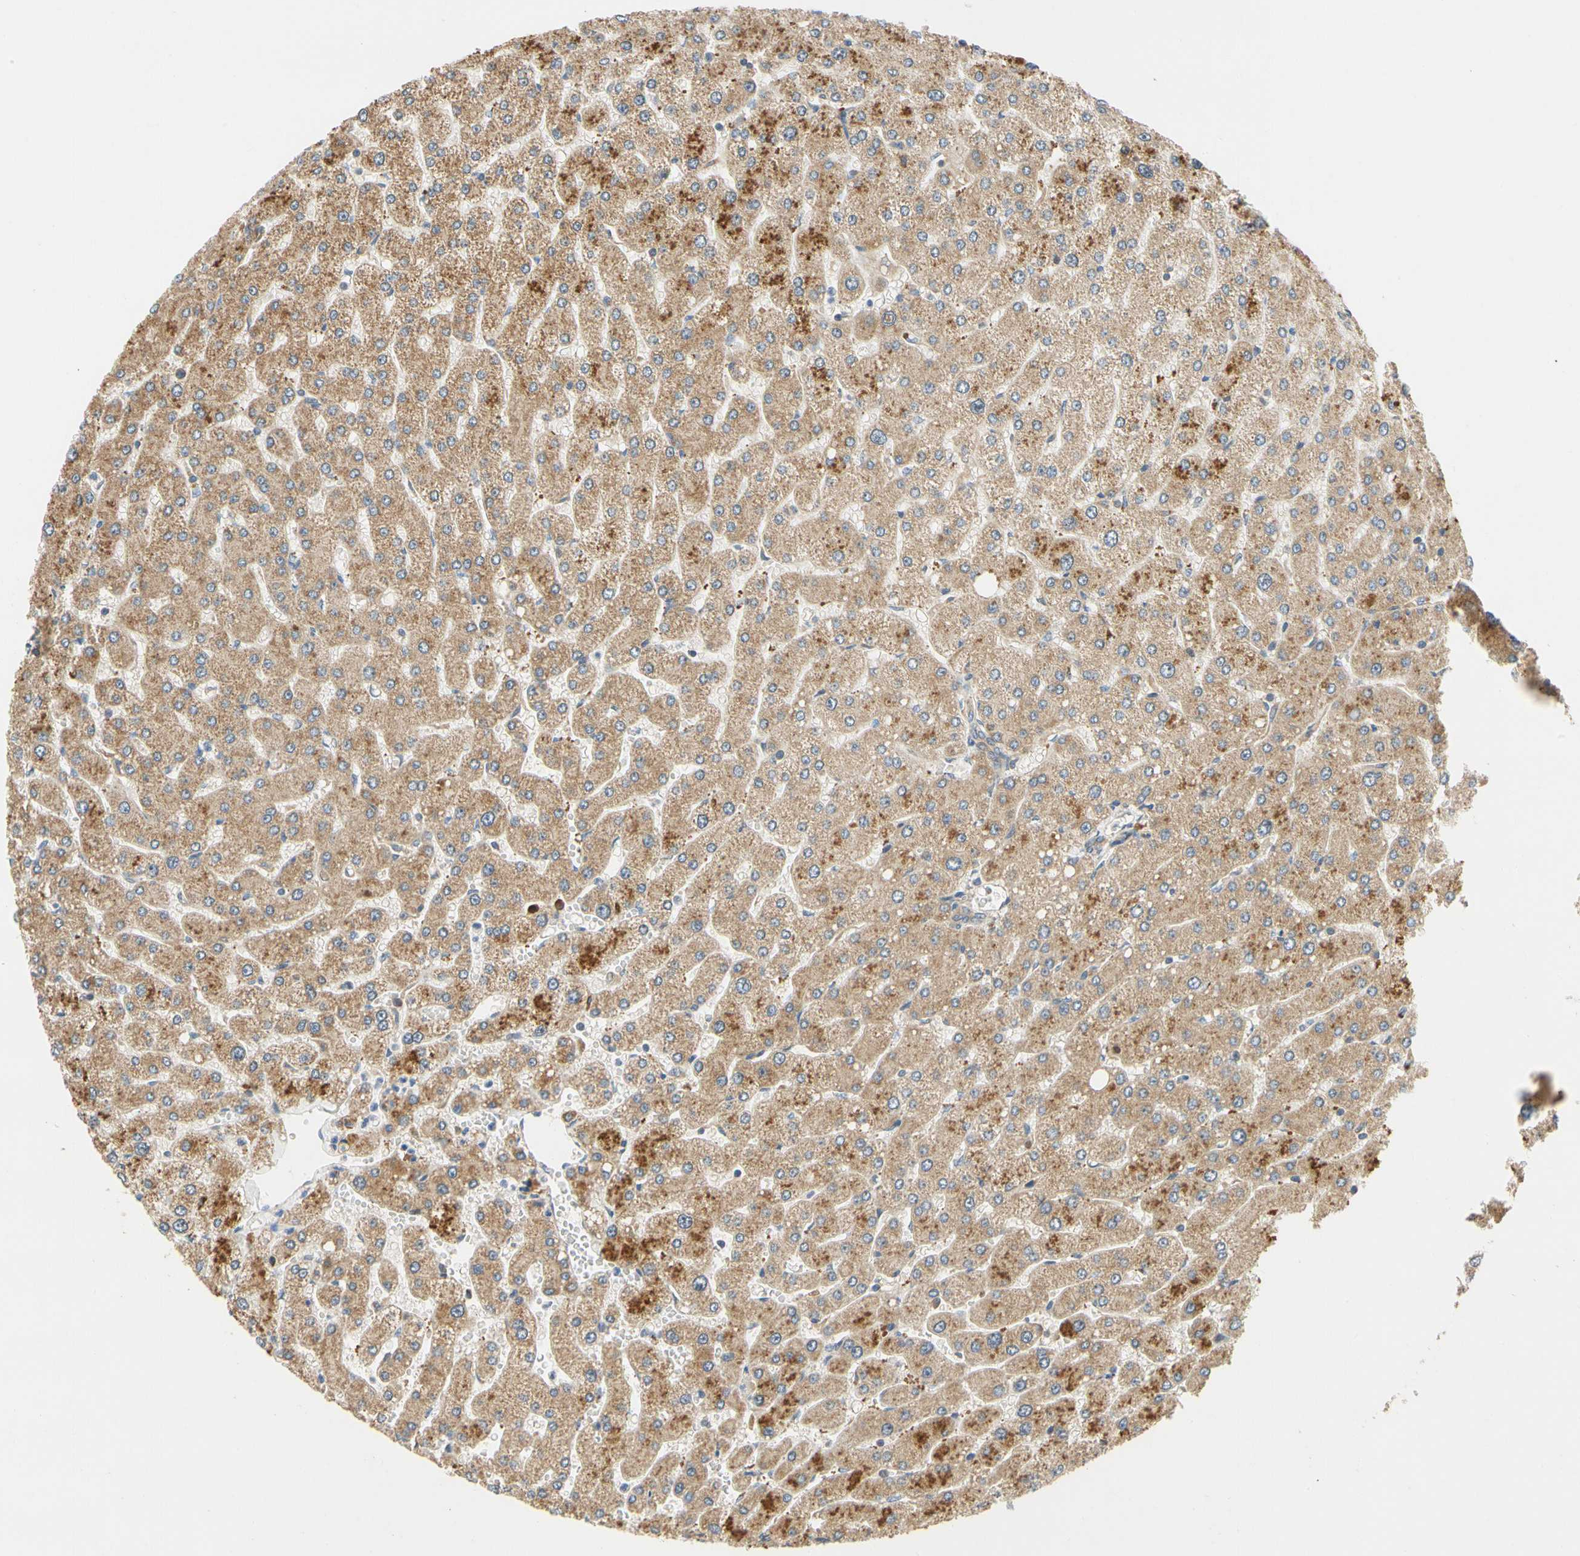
{"staining": {"intensity": "weak", "quantity": ">75%", "location": "cytoplasmic/membranous"}, "tissue": "liver", "cell_type": "Cholangiocytes", "image_type": "normal", "snomed": [{"axis": "morphology", "description": "Normal tissue, NOS"}, {"axis": "topography", "description": "Liver"}], "caption": "The micrograph reveals a brown stain indicating the presence of a protein in the cytoplasmic/membranous of cholangiocytes in liver.", "gene": "TDRP", "patient": {"sex": "male", "age": 55}}